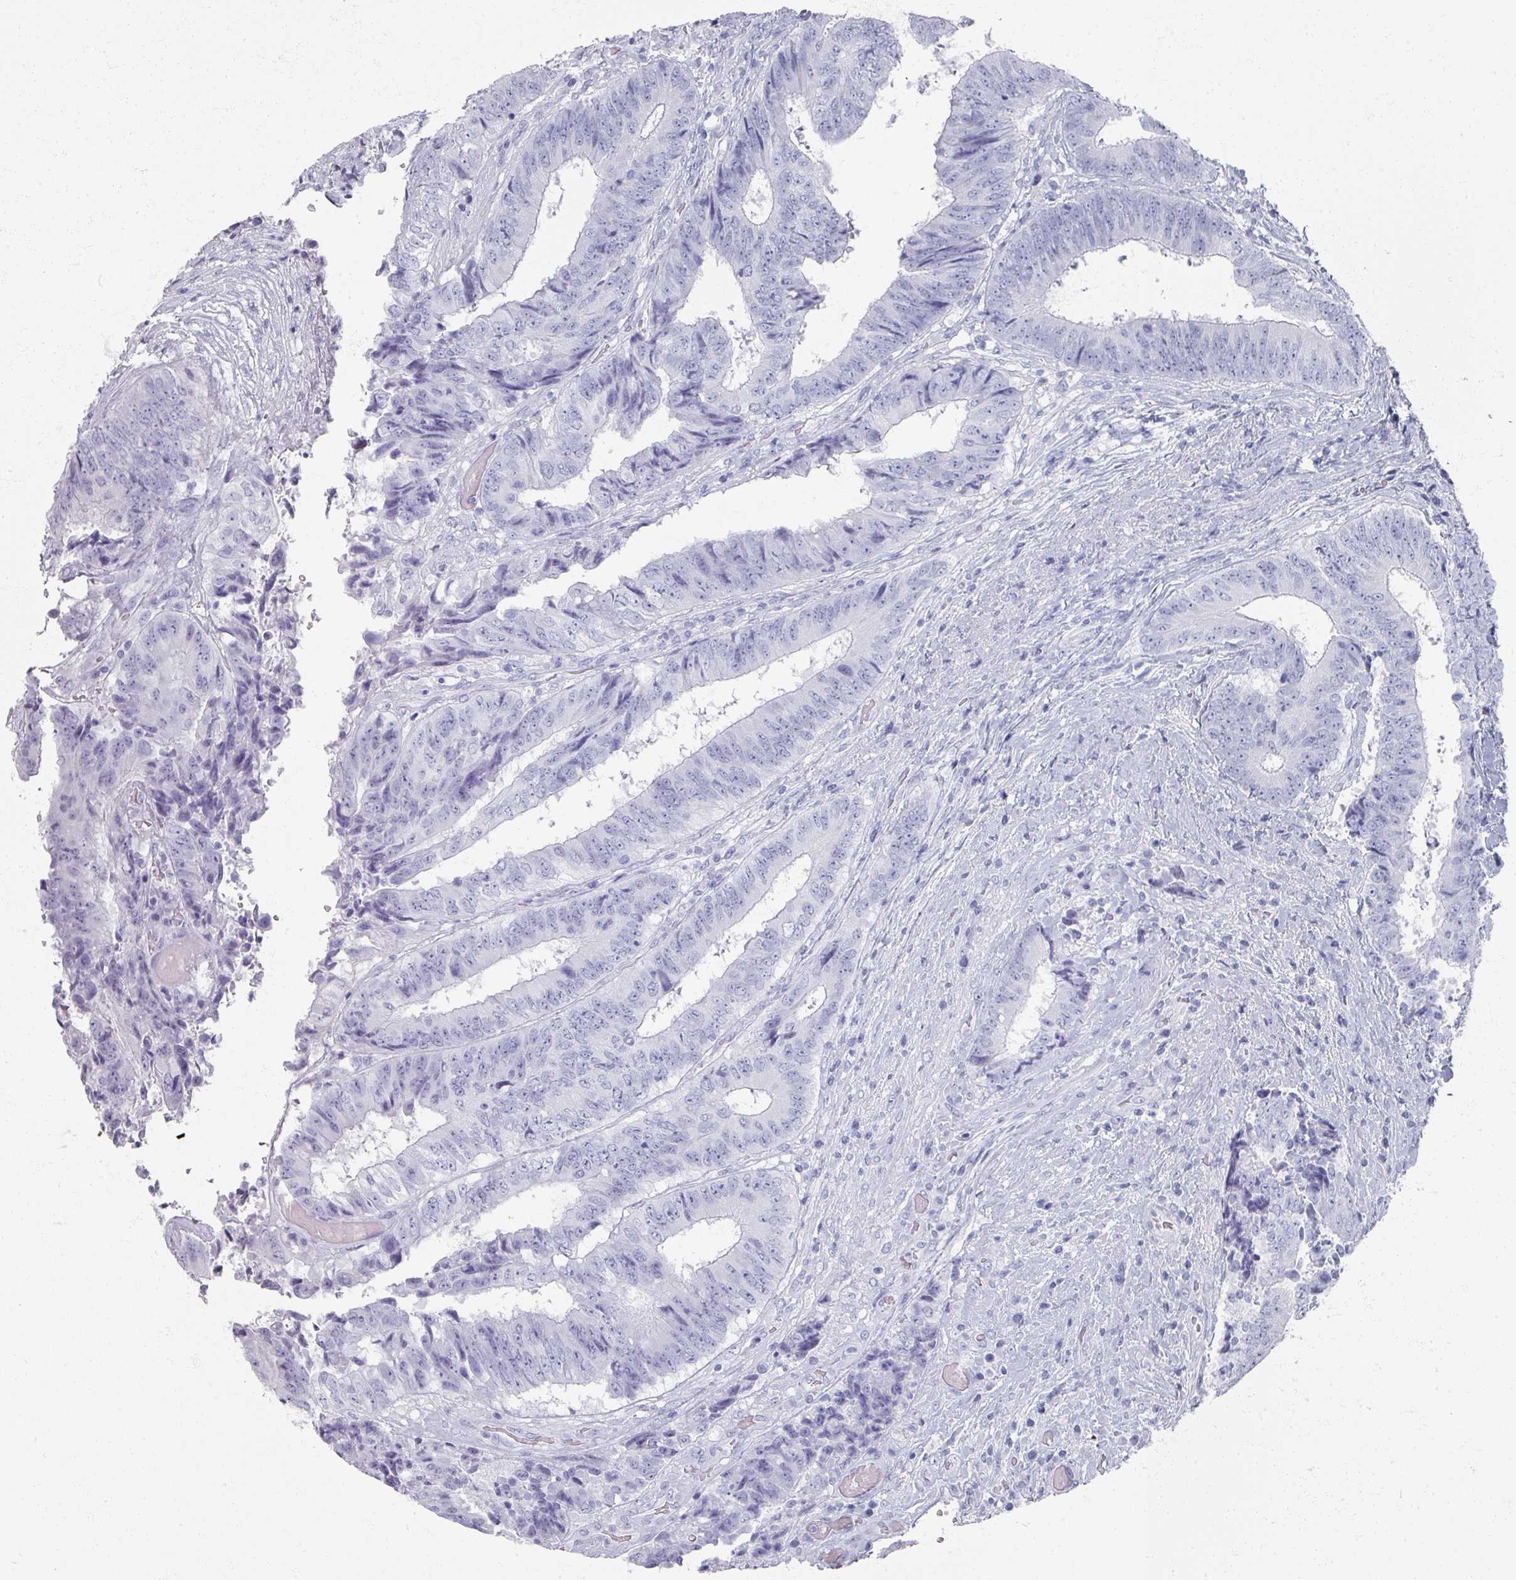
{"staining": {"intensity": "negative", "quantity": "none", "location": "none"}, "tissue": "colorectal cancer", "cell_type": "Tumor cells", "image_type": "cancer", "snomed": [{"axis": "morphology", "description": "Adenocarcinoma, NOS"}, {"axis": "topography", "description": "Rectum"}], "caption": "Immunohistochemical staining of human colorectal cancer exhibits no significant staining in tumor cells. (Brightfield microscopy of DAB (3,3'-diaminobenzidine) immunohistochemistry (IHC) at high magnification).", "gene": "OMG", "patient": {"sex": "male", "age": 72}}